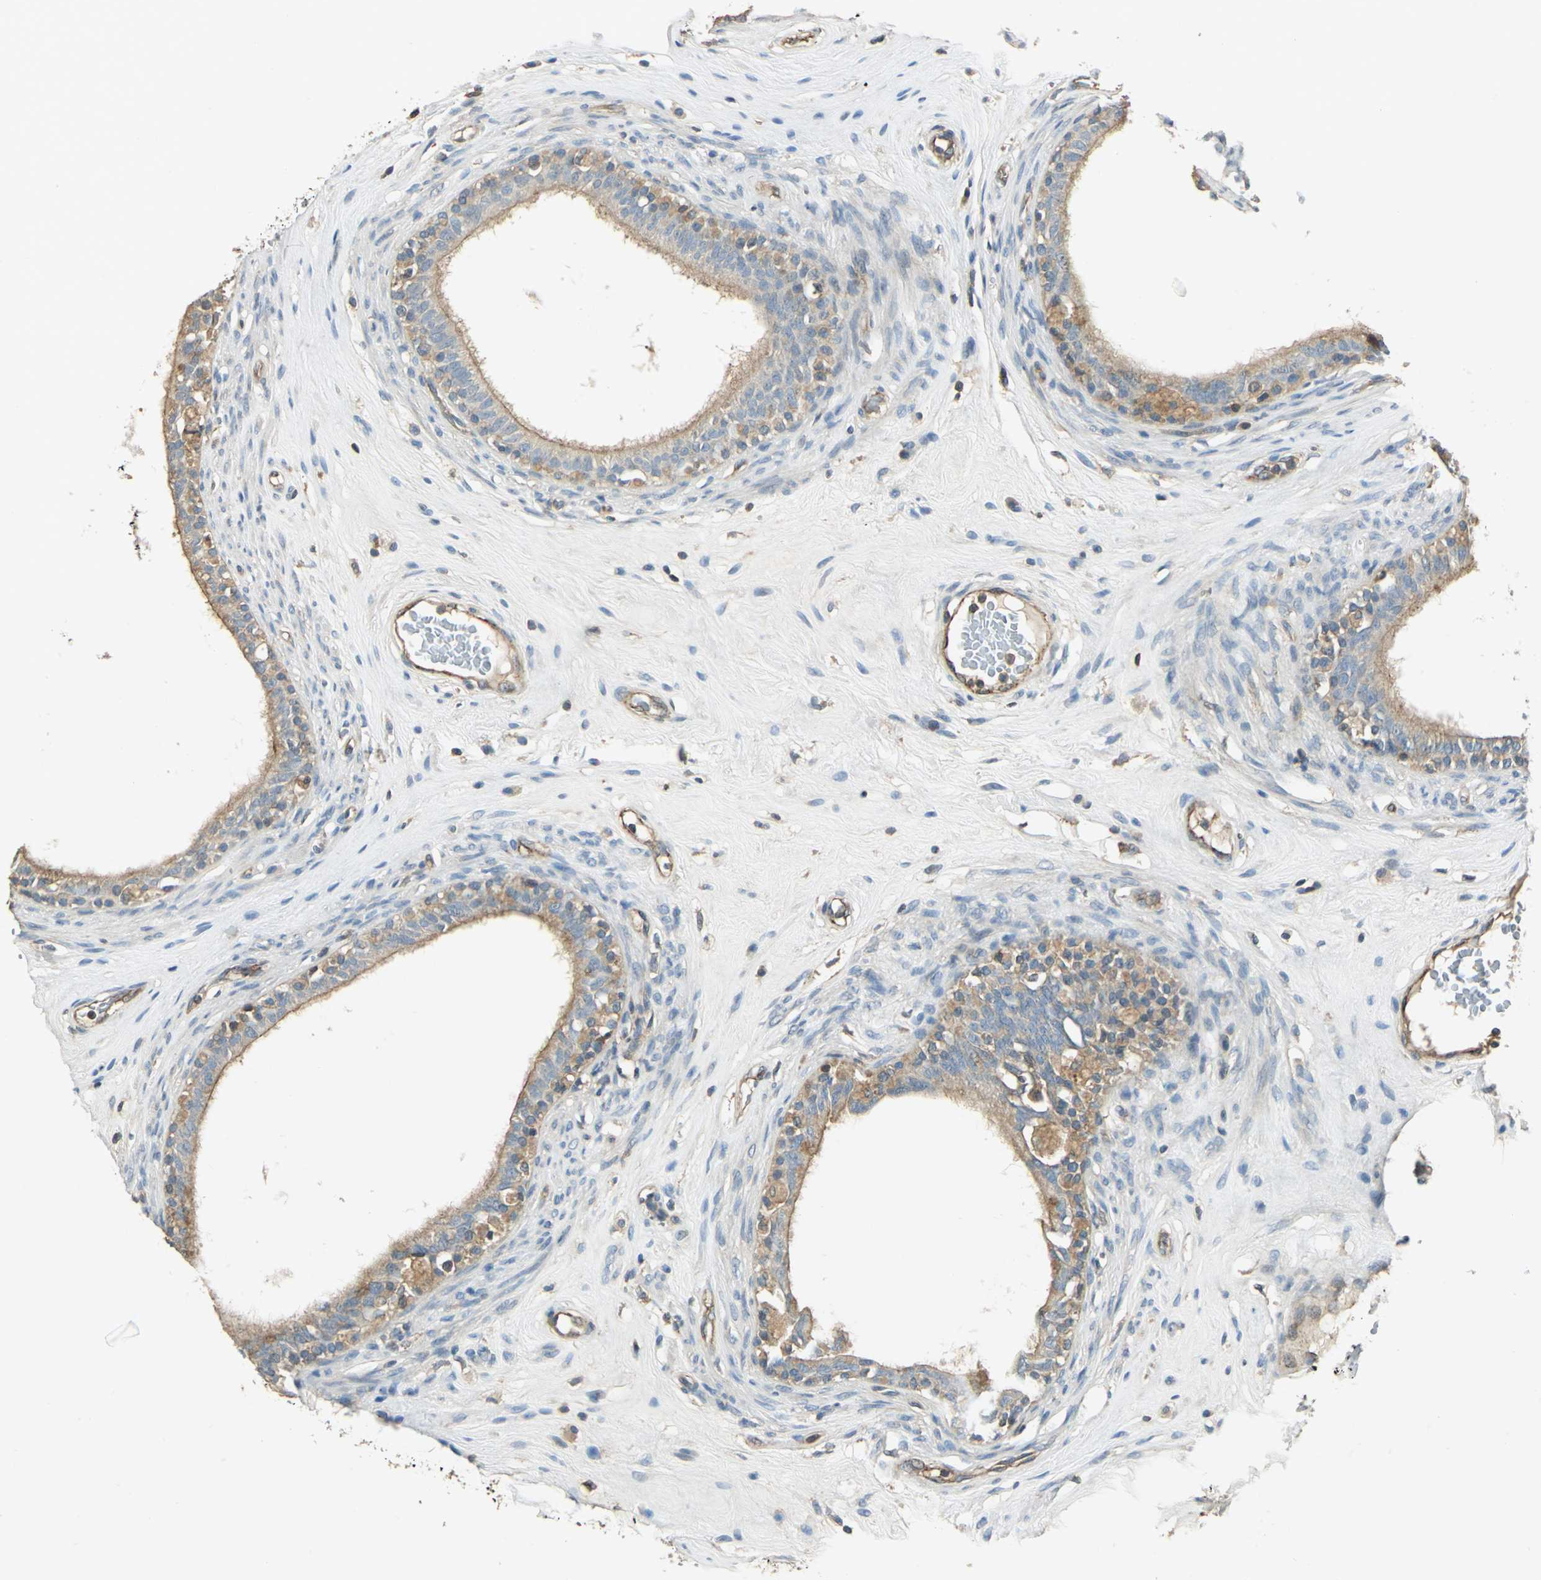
{"staining": {"intensity": "moderate", "quantity": ">75%", "location": "cytoplasmic/membranous"}, "tissue": "epididymis", "cell_type": "Glandular cells", "image_type": "normal", "snomed": [{"axis": "morphology", "description": "Normal tissue, NOS"}, {"axis": "morphology", "description": "Inflammation, NOS"}, {"axis": "topography", "description": "Epididymis"}], "caption": "Immunohistochemistry (IHC) micrograph of unremarkable epididymis stained for a protein (brown), which reveals medium levels of moderate cytoplasmic/membranous positivity in approximately >75% of glandular cells.", "gene": "RAPGEF1", "patient": {"sex": "male", "age": 84}}